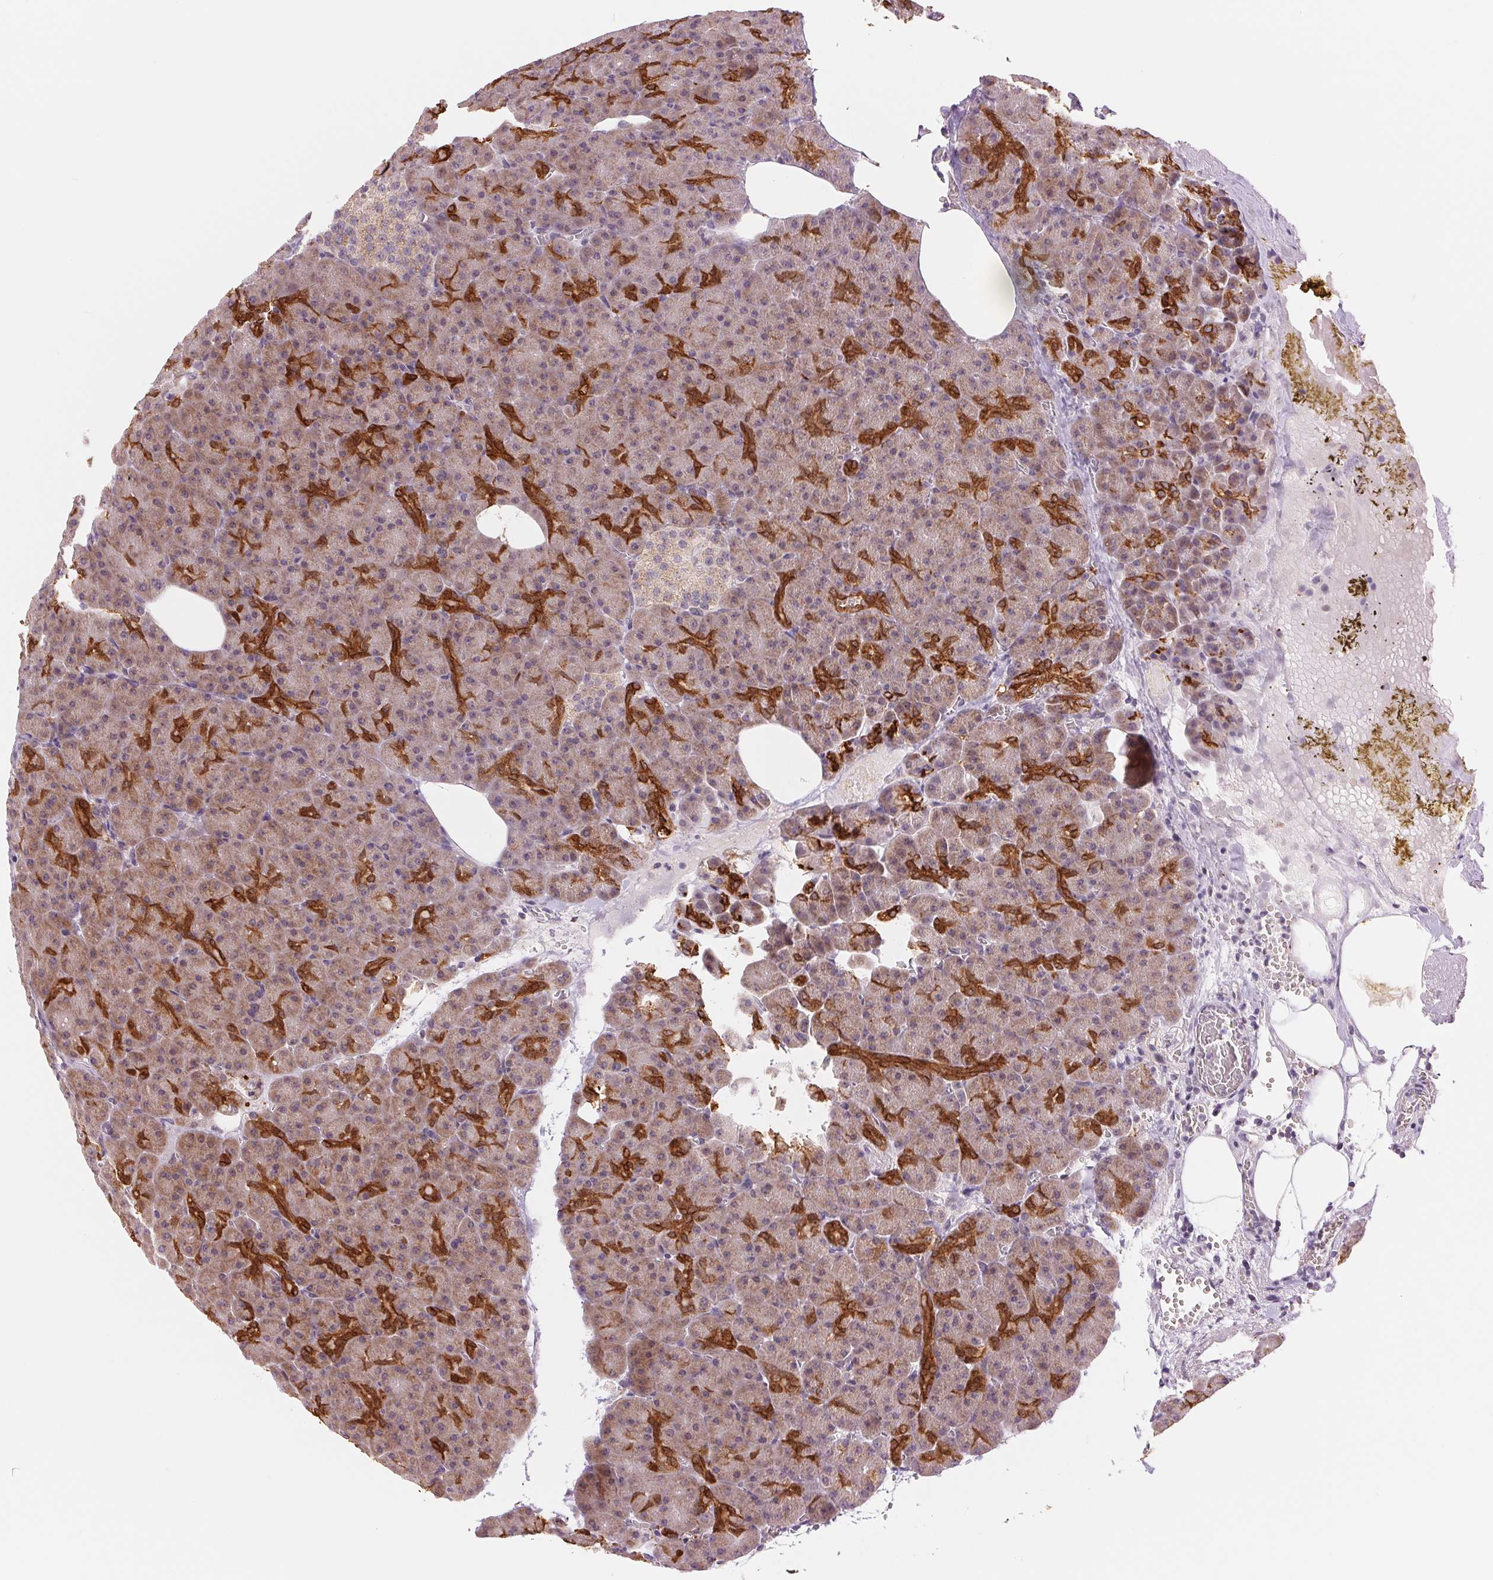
{"staining": {"intensity": "strong", "quantity": "25%-75%", "location": "cytoplasmic/membranous"}, "tissue": "pancreas", "cell_type": "Exocrine glandular cells", "image_type": "normal", "snomed": [{"axis": "morphology", "description": "Normal tissue, NOS"}, {"axis": "topography", "description": "Pancreas"}], "caption": "Human pancreas stained for a protein (brown) shows strong cytoplasmic/membranous positive expression in approximately 25%-75% of exocrine glandular cells.", "gene": "ARHGAP32", "patient": {"sex": "female", "age": 74}}